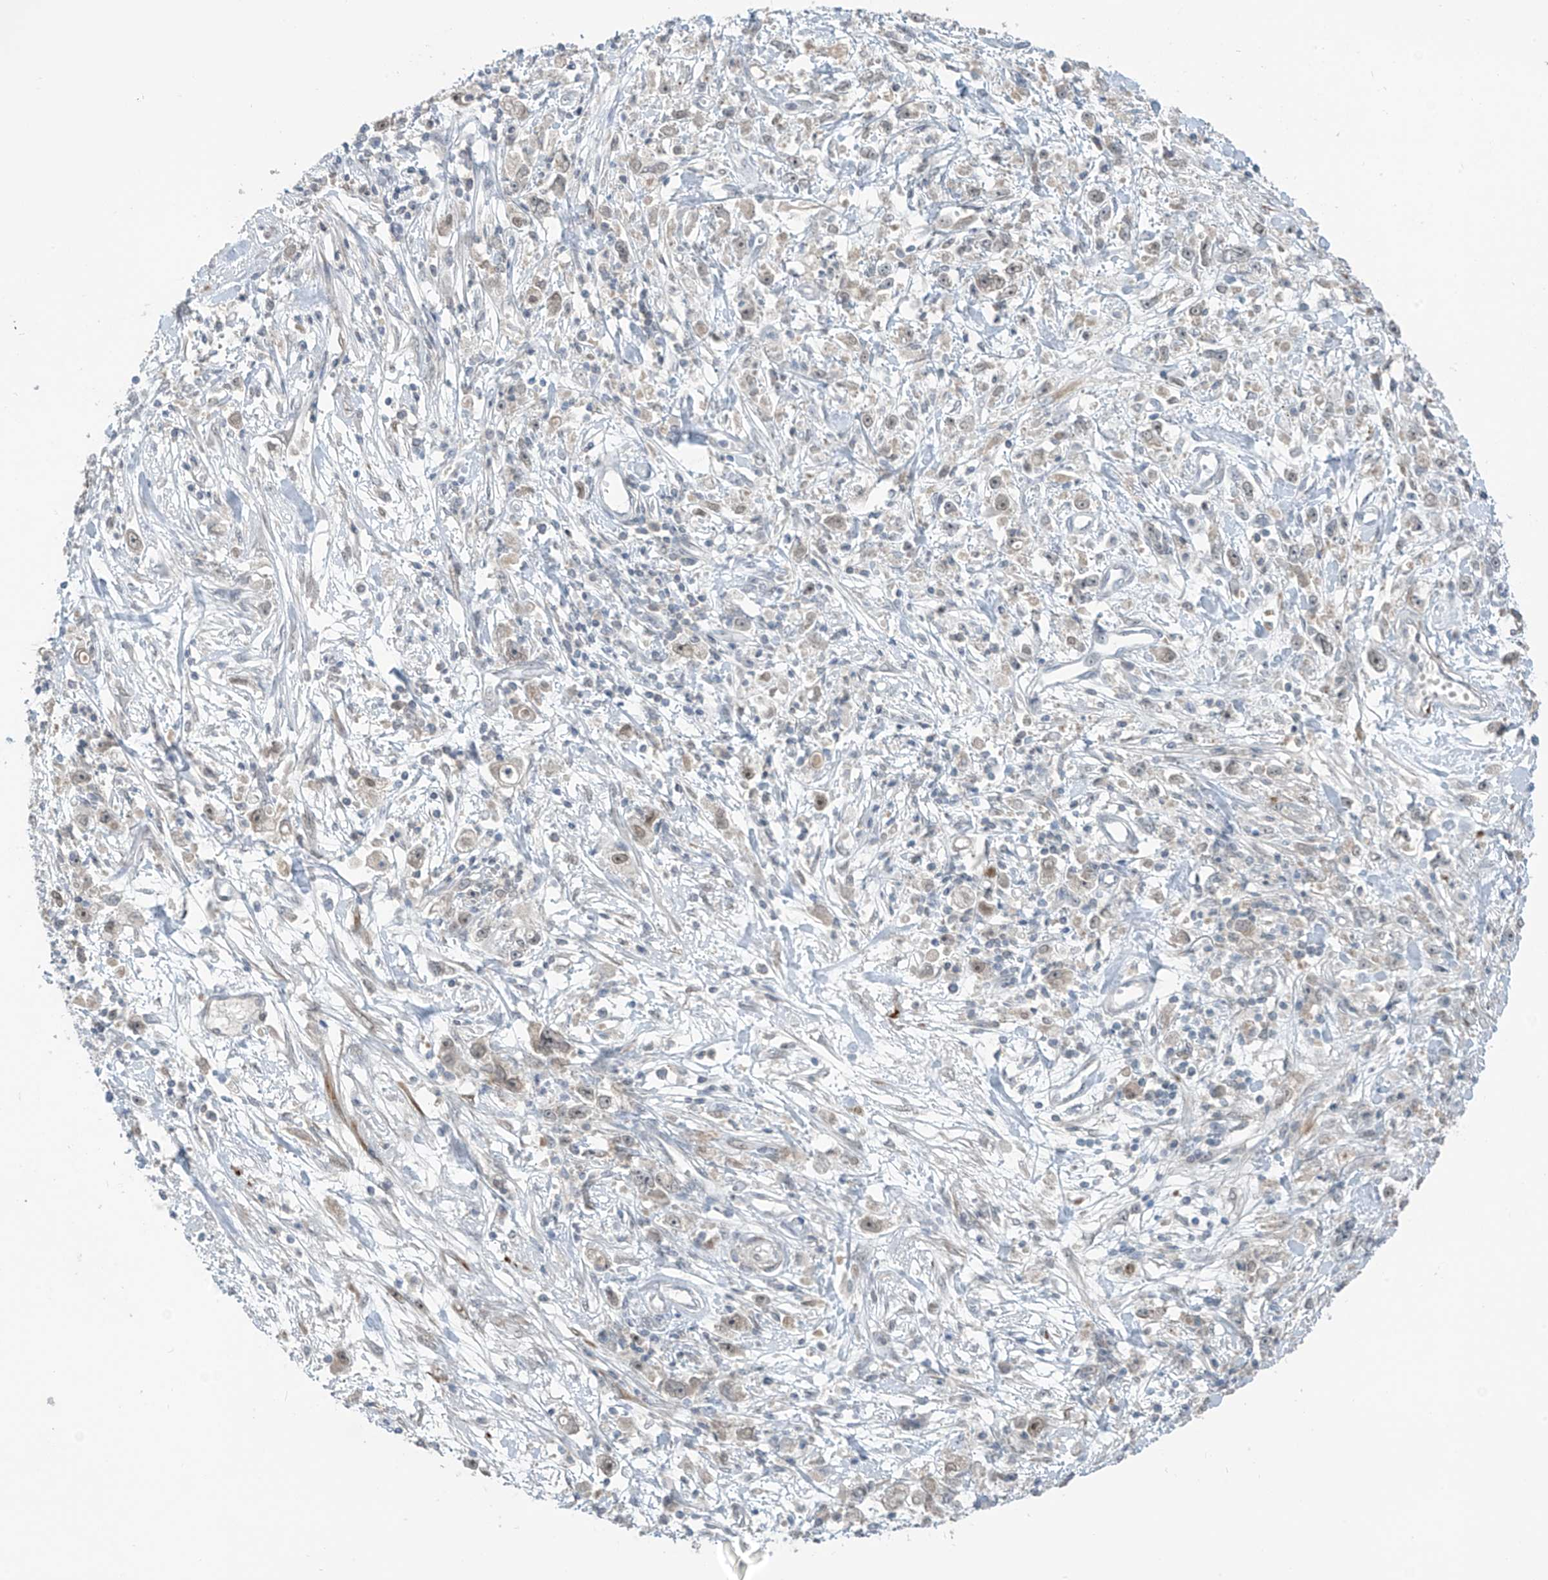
{"staining": {"intensity": "negative", "quantity": "none", "location": "none"}, "tissue": "stomach cancer", "cell_type": "Tumor cells", "image_type": "cancer", "snomed": [{"axis": "morphology", "description": "Adenocarcinoma, NOS"}, {"axis": "topography", "description": "Stomach"}], "caption": "Tumor cells show no significant protein staining in stomach adenocarcinoma.", "gene": "METAP1D", "patient": {"sex": "female", "age": 59}}